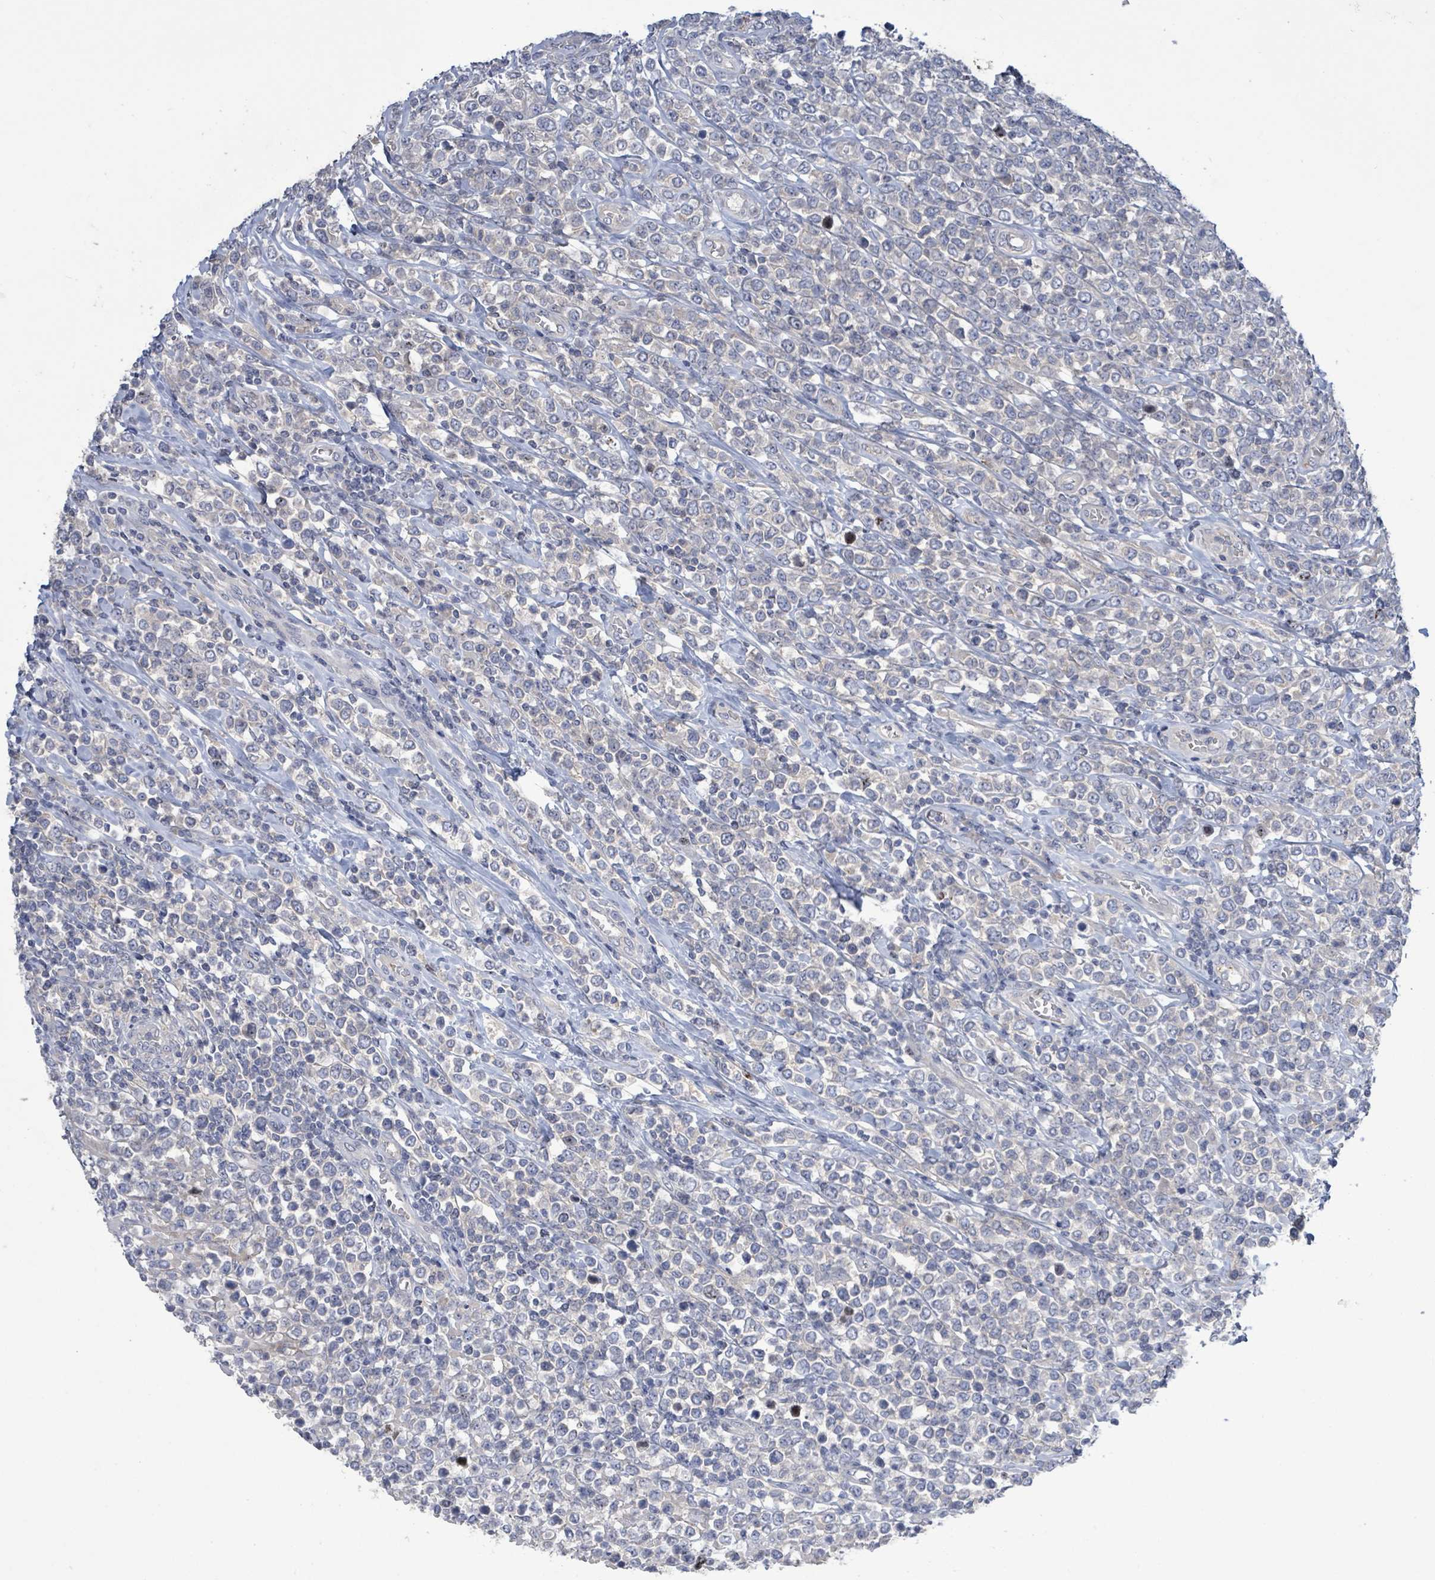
{"staining": {"intensity": "negative", "quantity": "none", "location": "none"}, "tissue": "lymphoma", "cell_type": "Tumor cells", "image_type": "cancer", "snomed": [{"axis": "morphology", "description": "Malignant lymphoma, non-Hodgkin's type, High grade"}, {"axis": "topography", "description": "Soft tissue"}], "caption": "Immunohistochemistry photomicrograph of neoplastic tissue: lymphoma stained with DAB demonstrates no significant protein staining in tumor cells. The staining was performed using DAB to visualize the protein expression in brown, while the nuclei were stained in blue with hematoxylin (Magnification: 20x).", "gene": "KRAS", "patient": {"sex": "female", "age": 56}}